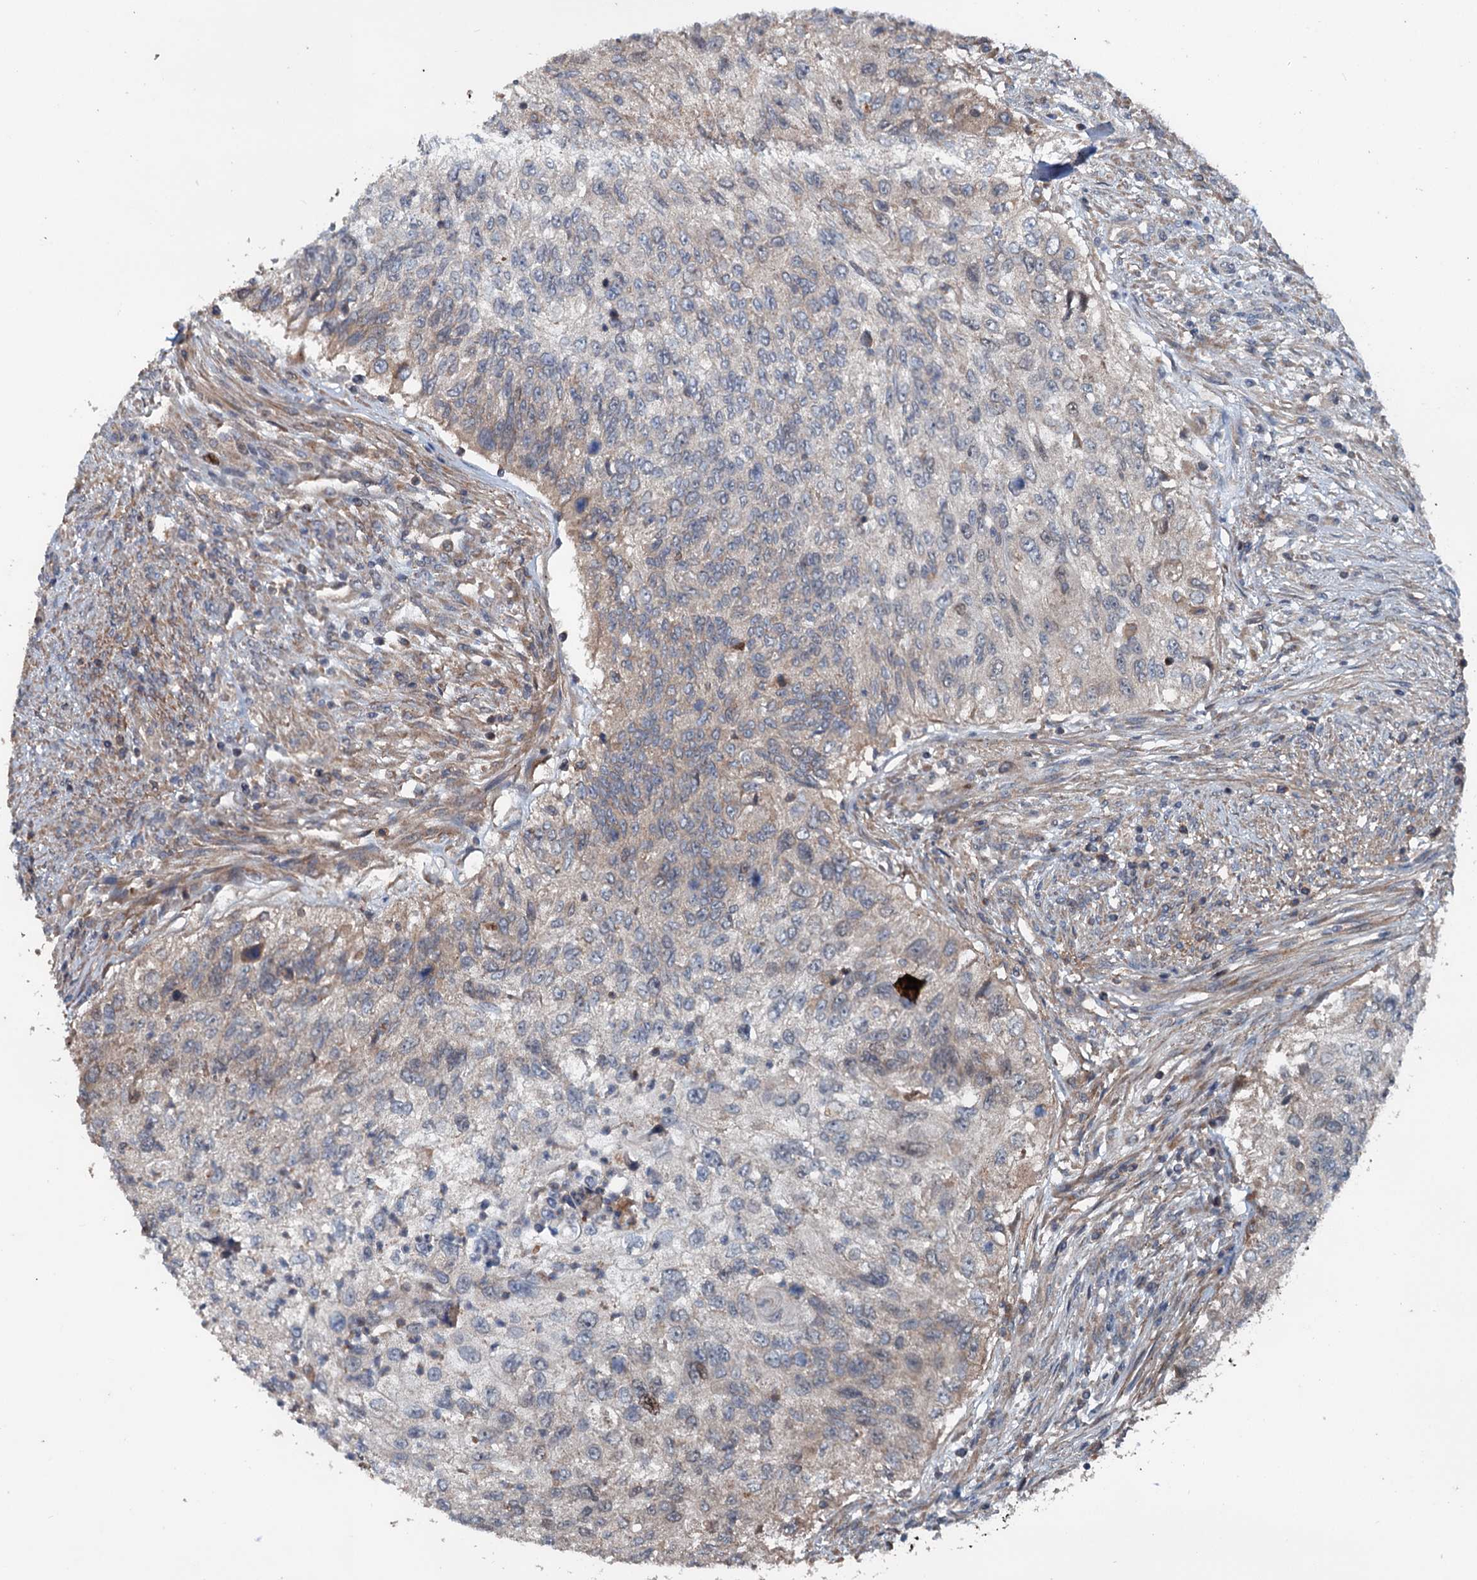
{"staining": {"intensity": "weak", "quantity": "<25%", "location": "cytoplasmic/membranous"}, "tissue": "urothelial cancer", "cell_type": "Tumor cells", "image_type": "cancer", "snomed": [{"axis": "morphology", "description": "Urothelial carcinoma, High grade"}, {"axis": "topography", "description": "Urinary bladder"}], "caption": "Immunohistochemistry (IHC) photomicrograph of urothelial carcinoma (high-grade) stained for a protein (brown), which shows no positivity in tumor cells.", "gene": "TEDC1", "patient": {"sex": "female", "age": 60}}